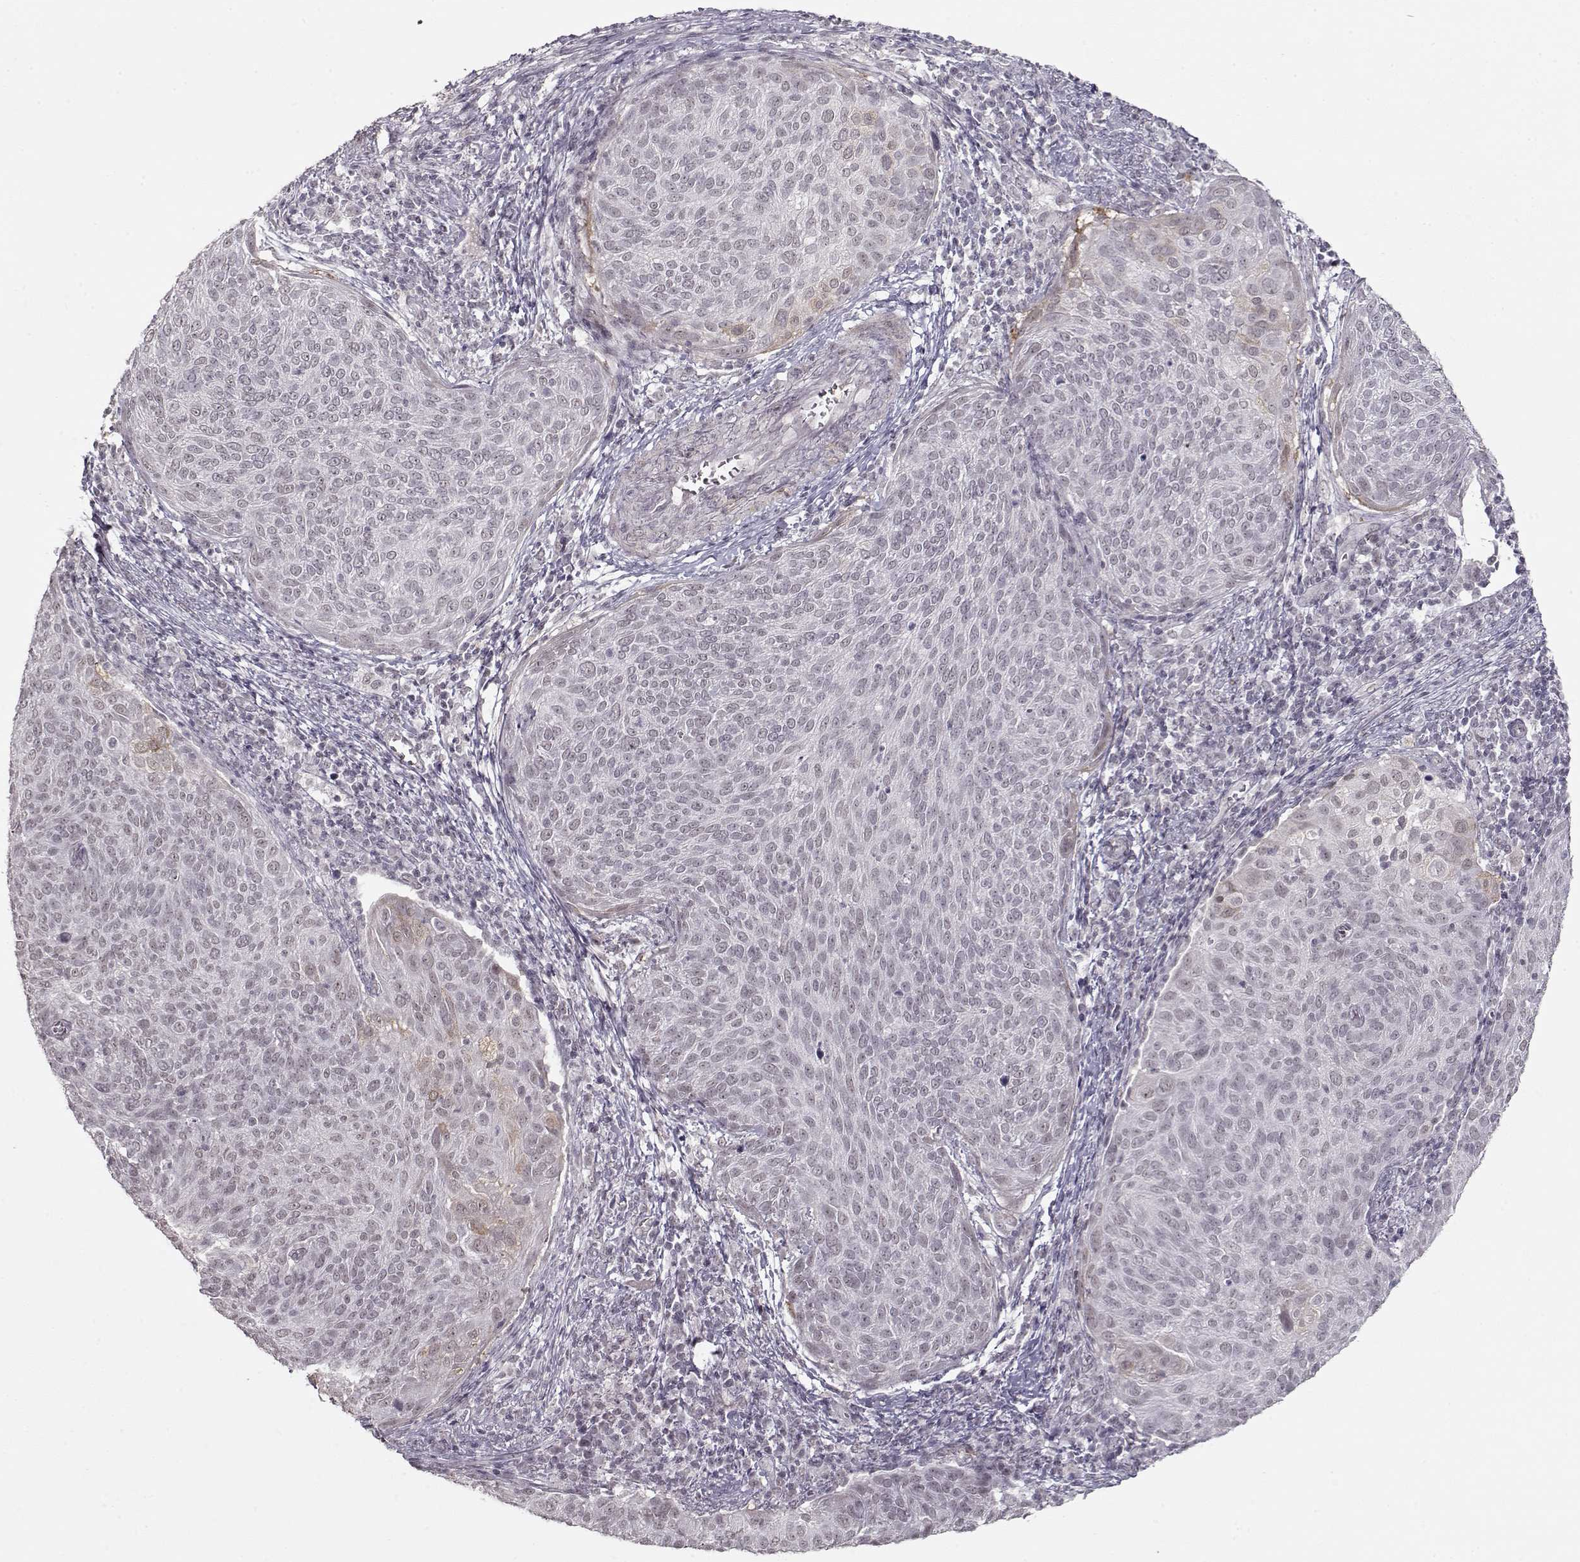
{"staining": {"intensity": "negative", "quantity": "none", "location": "none"}, "tissue": "cervical cancer", "cell_type": "Tumor cells", "image_type": "cancer", "snomed": [{"axis": "morphology", "description": "Squamous cell carcinoma, NOS"}, {"axis": "topography", "description": "Cervix"}], "caption": "There is no significant expression in tumor cells of cervical cancer (squamous cell carcinoma).", "gene": "PCP4", "patient": {"sex": "female", "age": 39}}